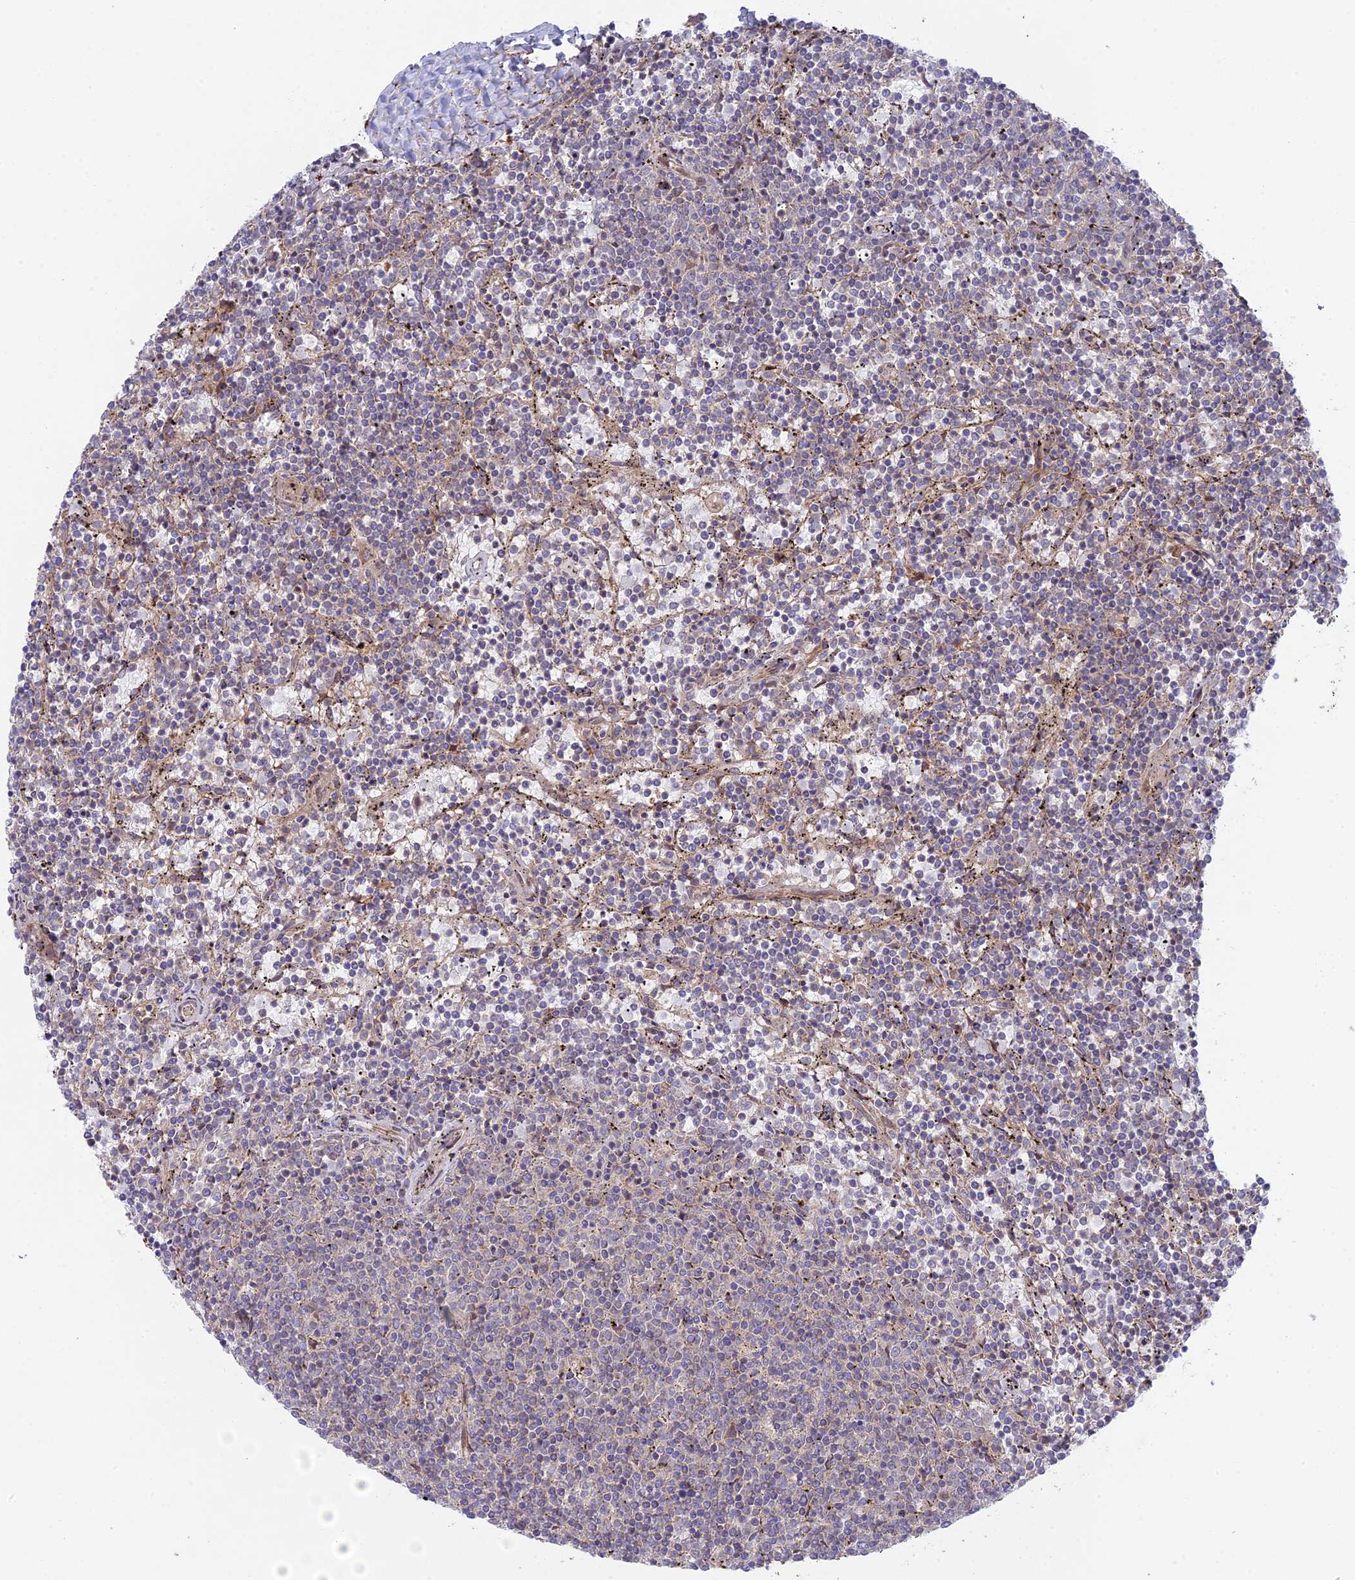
{"staining": {"intensity": "negative", "quantity": "none", "location": "none"}, "tissue": "lymphoma", "cell_type": "Tumor cells", "image_type": "cancer", "snomed": [{"axis": "morphology", "description": "Malignant lymphoma, non-Hodgkin's type, Low grade"}, {"axis": "topography", "description": "Spleen"}], "caption": "Tumor cells are negative for protein expression in human malignant lymphoma, non-Hodgkin's type (low-grade).", "gene": "INCA1", "patient": {"sex": "female", "age": 50}}